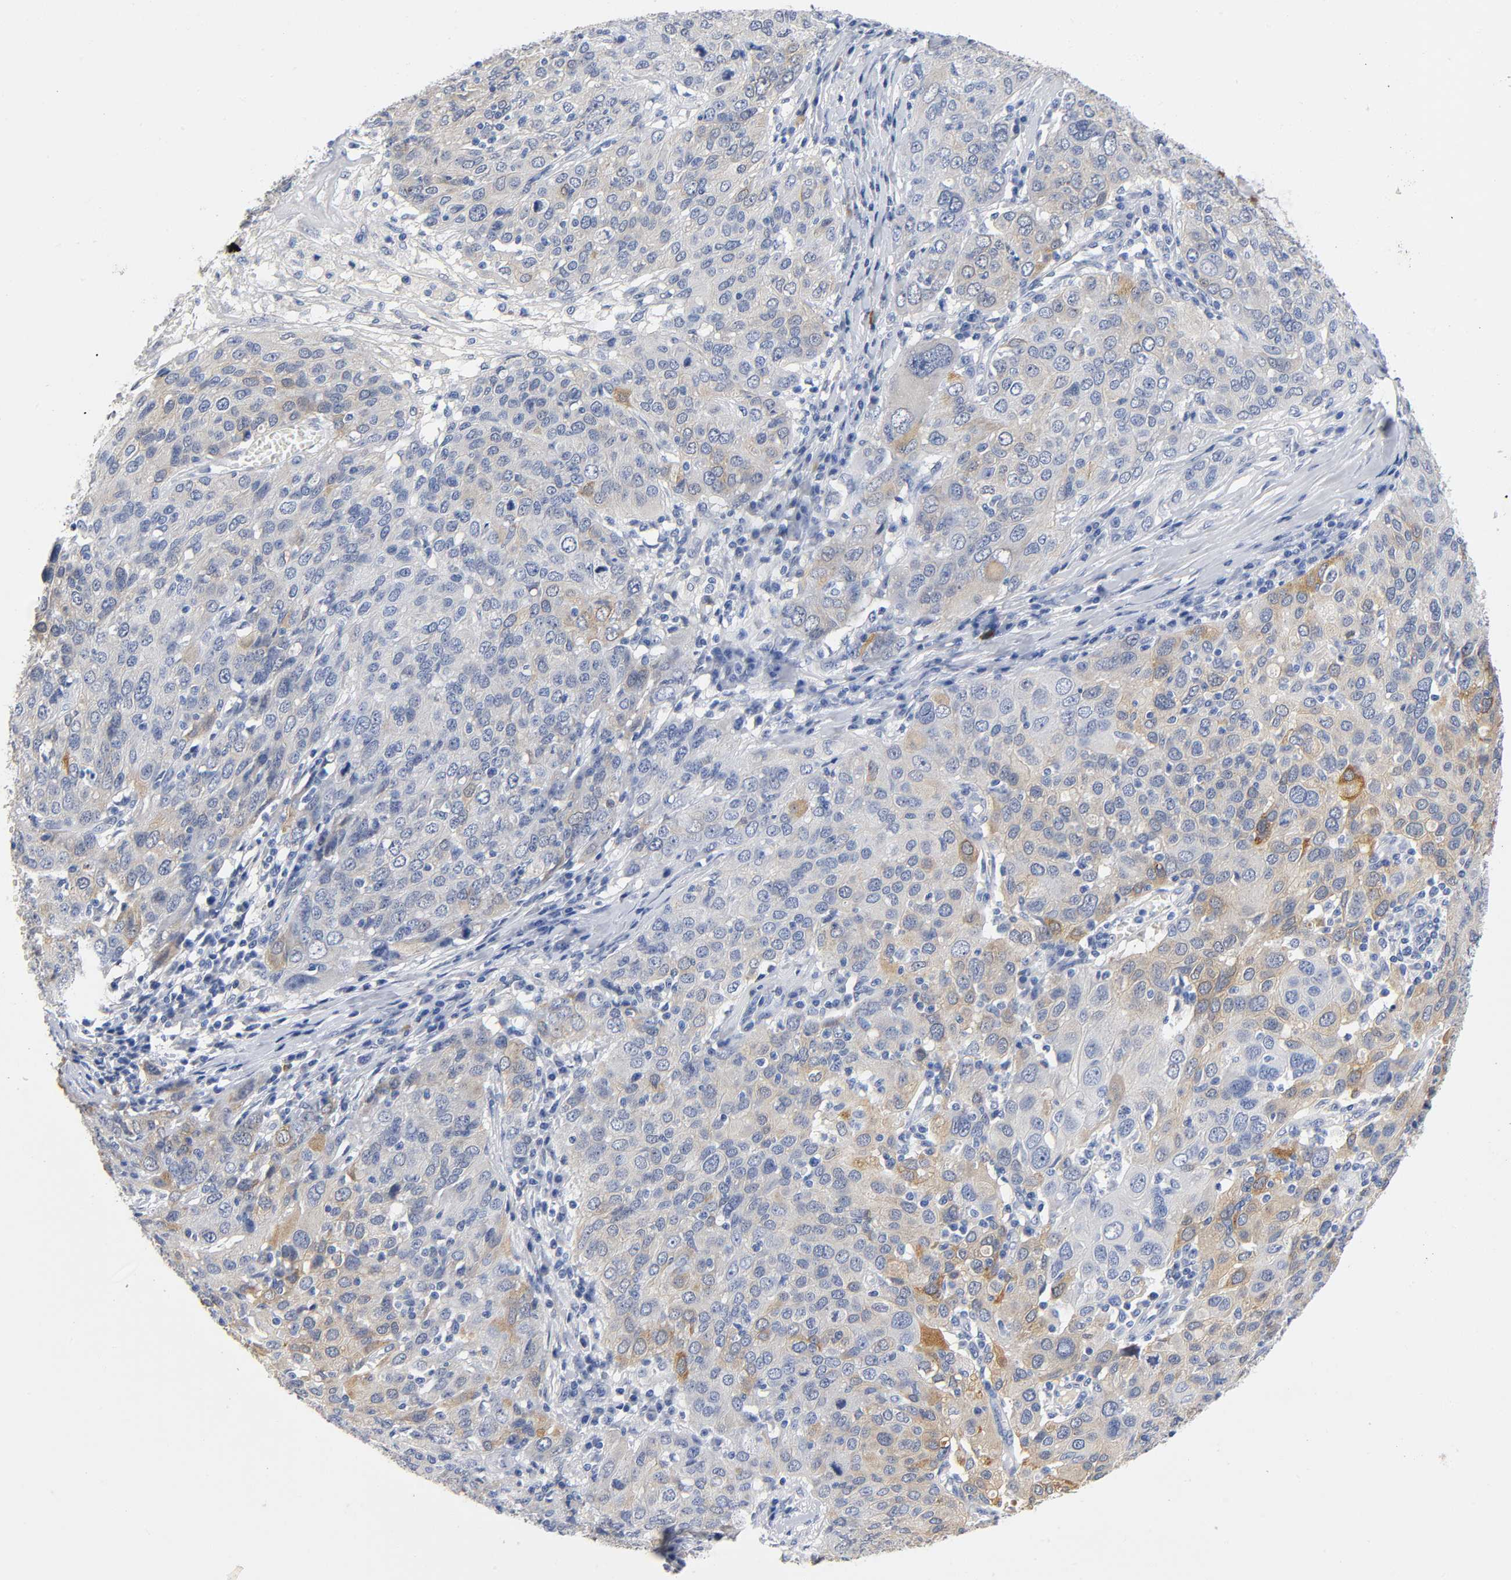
{"staining": {"intensity": "moderate", "quantity": "25%-75%", "location": "cytoplasmic/membranous"}, "tissue": "ovarian cancer", "cell_type": "Tumor cells", "image_type": "cancer", "snomed": [{"axis": "morphology", "description": "Carcinoma, endometroid"}, {"axis": "topography", "description": "Ovary"}], "caption": "Moderate cytoplasmic/membranous staining for a protein is present in approximately 25%-75% of tumor cells of ovarian cancer using immunohistochemistry.", "gene": "TNC", "patient": {"sex": "female", "age": 50}}